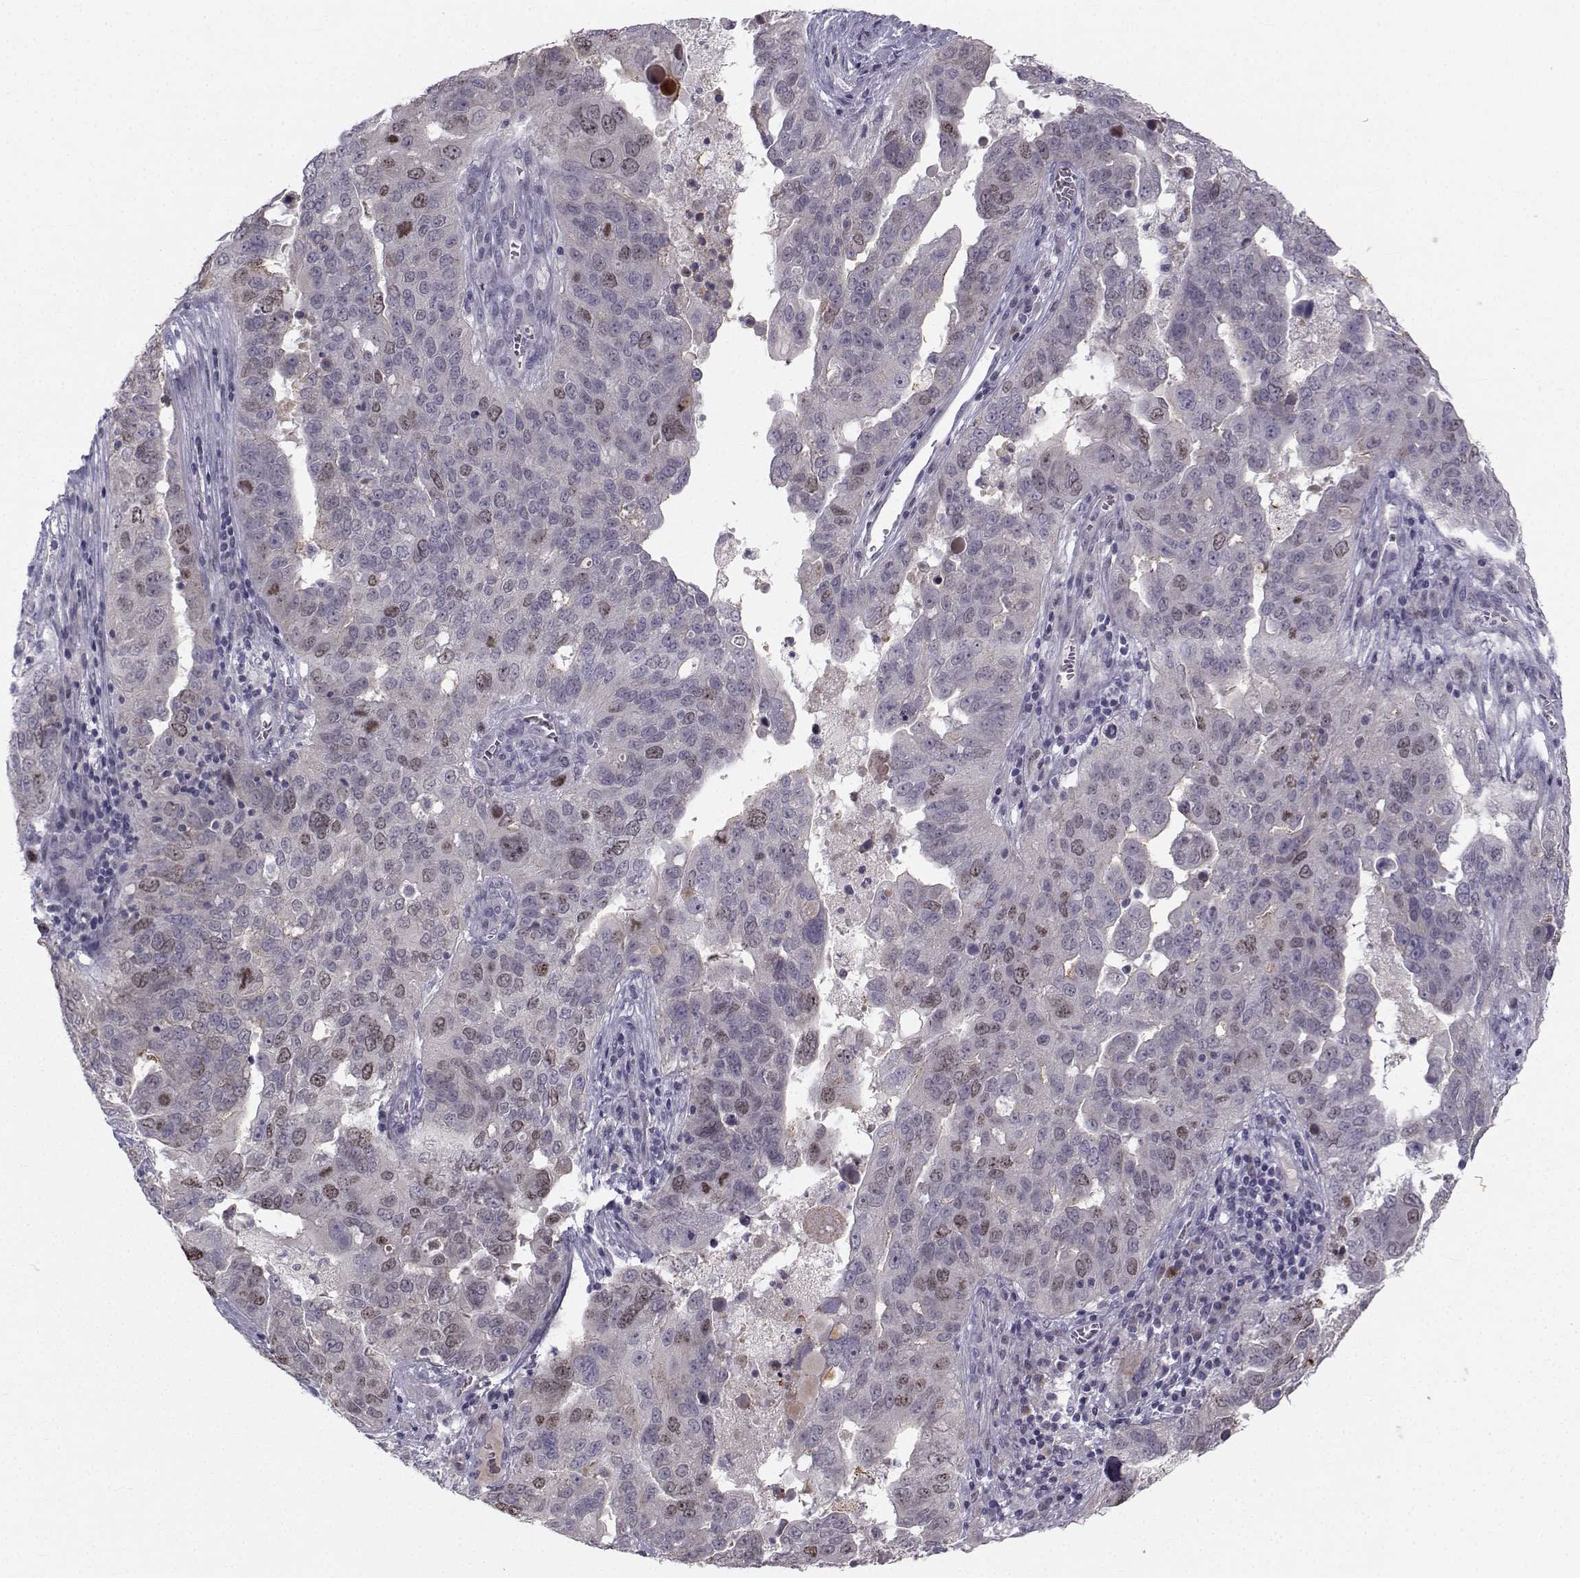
{"staining": {"intensity": "weak", "quantity": "<25%", "location": "cytoplasmic/membranous,nuclear"}, "tissue": "ovarian cancer", "cell_type": "Tumor cells", "image_type": "cancer", "snomed": [{"axis": "morphology", "description": "Carcinoma, endometroid"}, {"axis": "topography", "description": "Soft tissue"}, {"axis": "topography", "description": "Ovary"}], "caption": "Immunohistochemistry of ovarian cancer (endometroid carcinoma) exhibits no positivity in tumor cells.", "gene": "LRP8", "patient": {"sex": "female", "age": 52}}